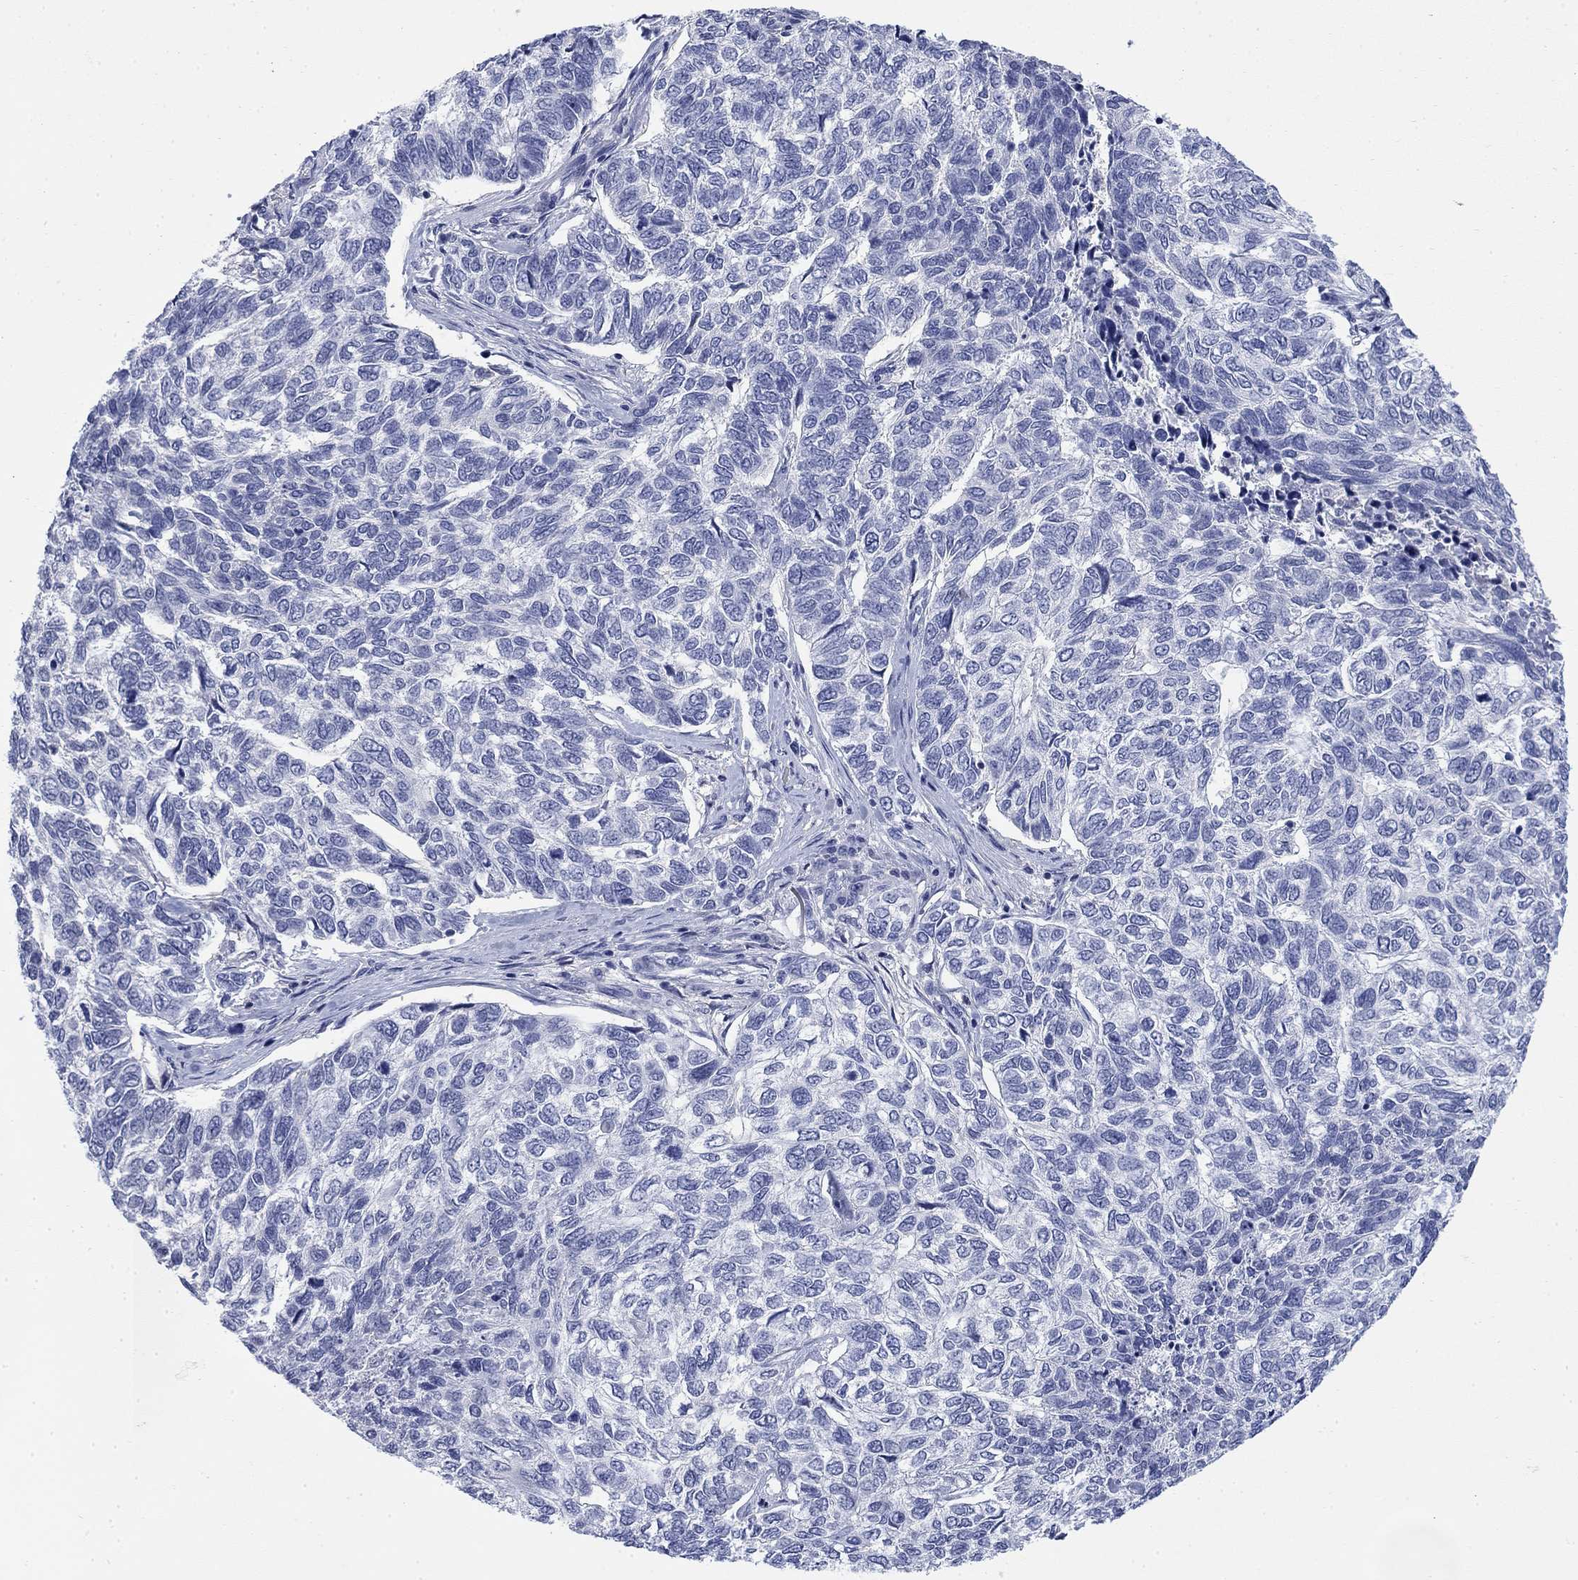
{"staining": {"intensity": "negative", "quantity": "none", "location": "none"}, "tissue": "skin cancer", "cell_type": "Tumor cells", "image_type": "cancer", "snomed": [{"axis": "morphology", "description": "Basal cell carcinoma"}, {"axis": "topography", "description": "Skin"}], "caption": "IHC image of human skin basal cell carcinoma stained for a protein (brown), which reveals no staining in tumor cells.", "gene": "IGF2BP3", "patient": {"sex": "female", "age": 65}}